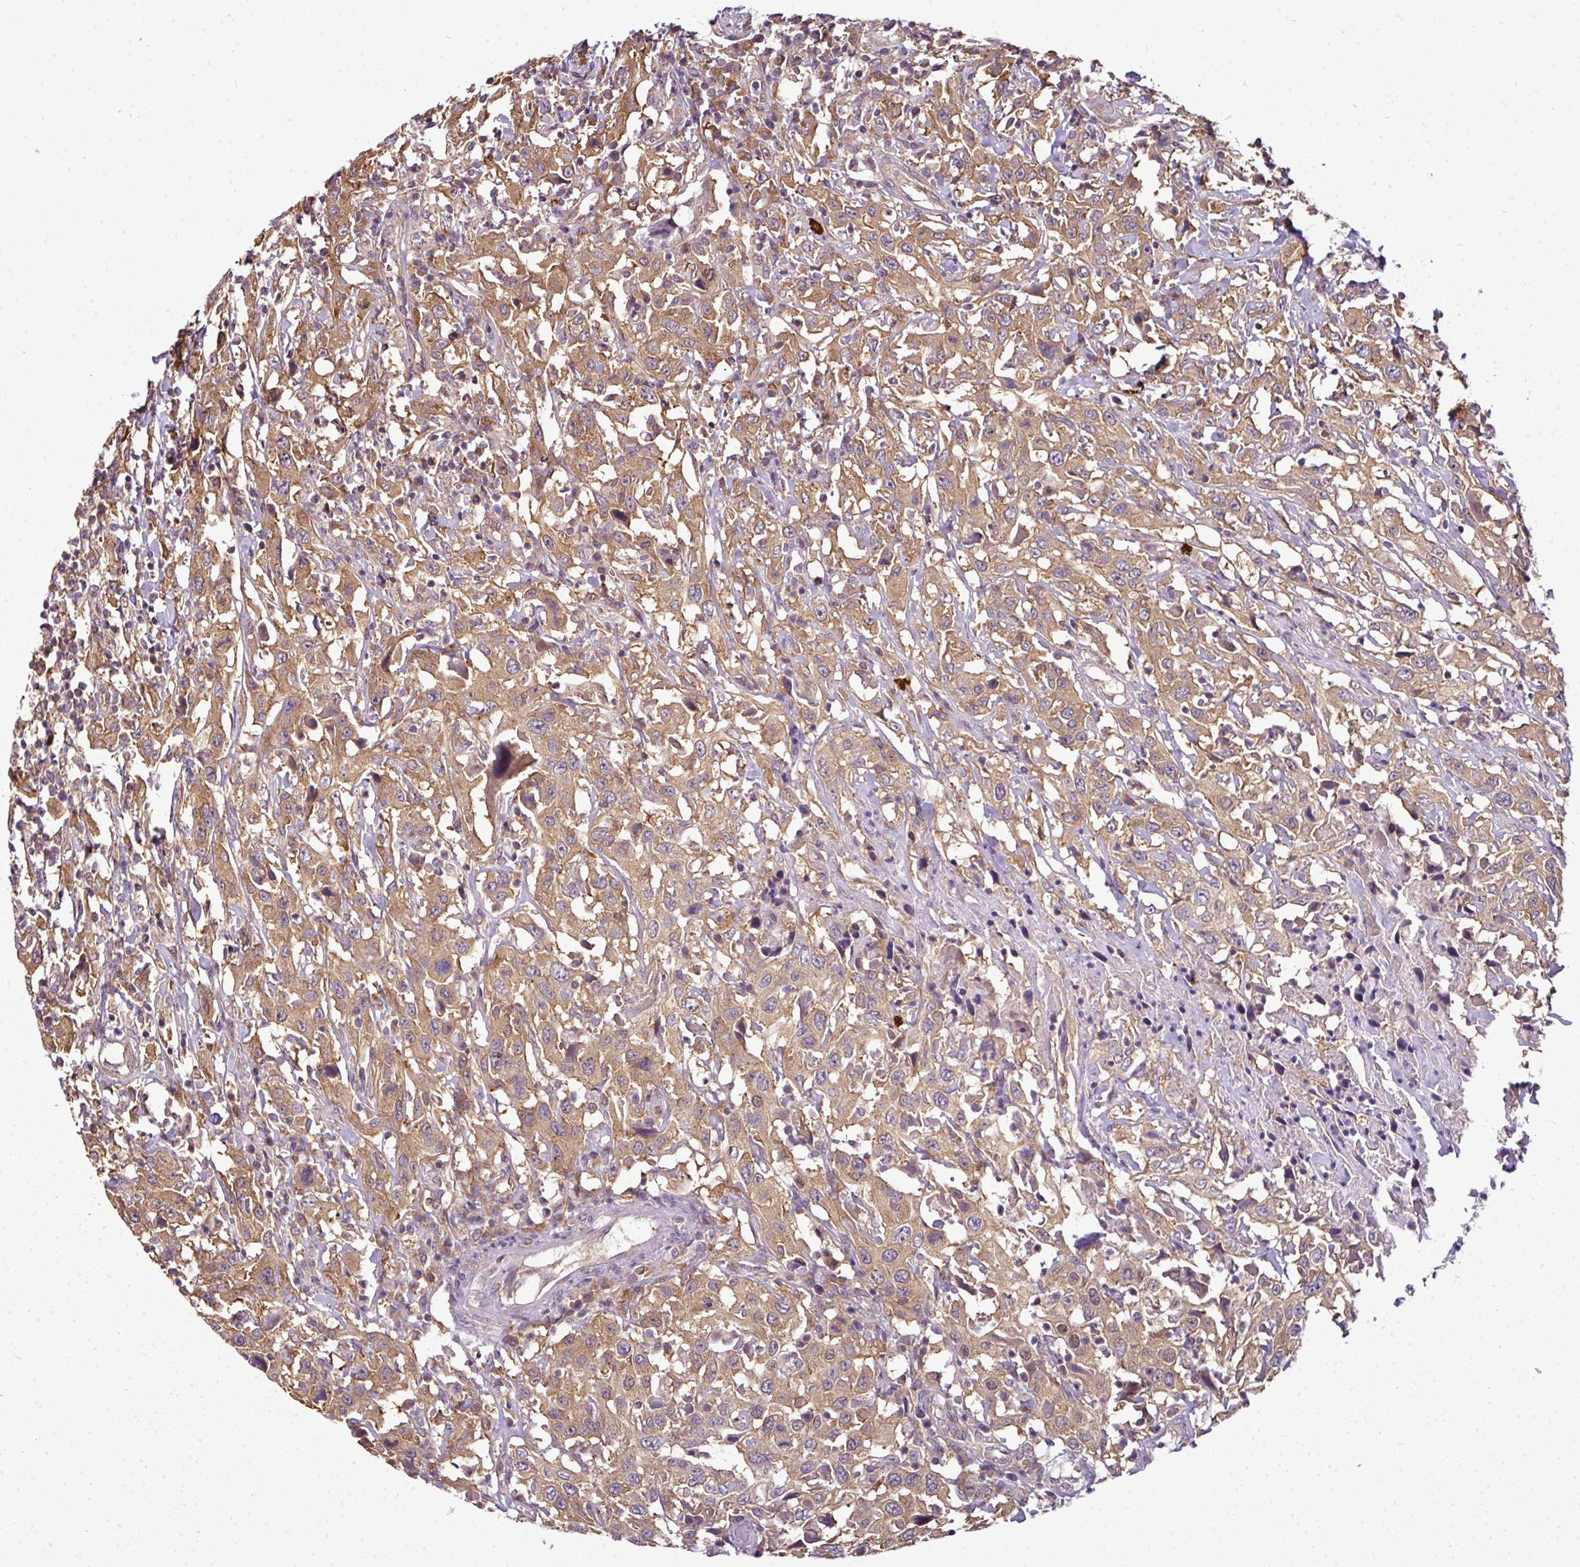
{"staining": {"intensity": "moderate", "quantity": ">75%", "location": "cytoplasmic/membranous"}, "tissue": "urothelial cancer", "cell_type": "Tumor cells", "image_type": "cancer", "snomed": [{"axis": "morphology", "description": "Urothelial carcinoma, High grade"}, {"axis": "topography", "description": "Urinary bladder"}], "caption": "An immunohistochemistry micrograph of neoplastic tissue is shown. Protein staining in brown labels moderate cytoplasmic/membranous positivity in urothelial cancer within tumor cells.", "gene": "RBM4B", "patient": {"sex": "male", "age": 61}}